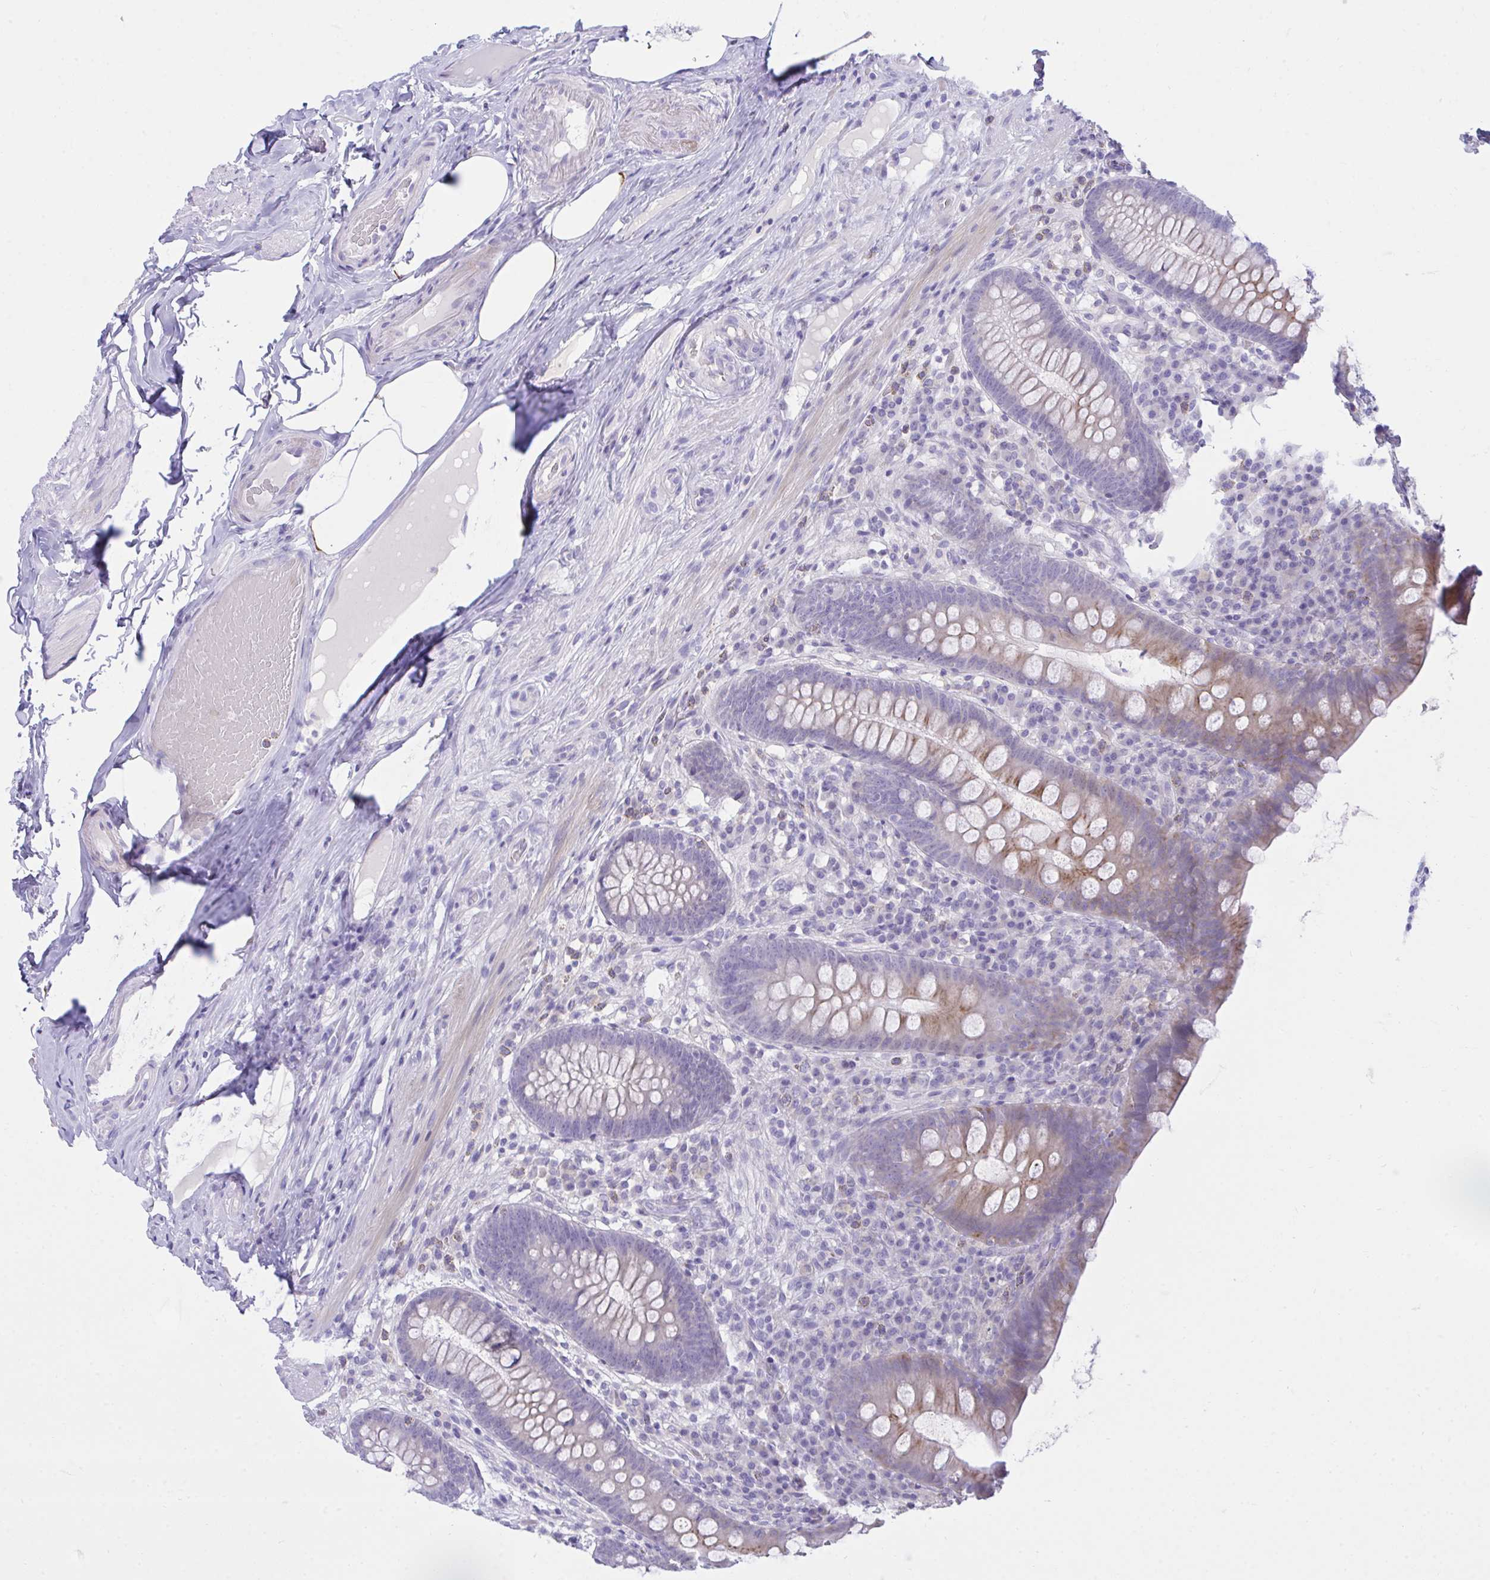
{"staining": {"intensity": "moderate", "quantity": "<25%", "location": "cytoplasmic/membranous"}, "tissue": "appendix", "cell_type": "Glandular cells", "image_type": "normal", "snomed": [{"axis": "morphology", "description": "Normal tissue, NOS"}, {"axis": "topography", "description": "Appendix"}], "caption": "Unremarkable appendix reveals moderate cytoplasmic/membranous expression in about <25% of glandular cells Using DAB (3,3'-diaminobenzidine) (brown) and hematoxylin (blue) stains, captured at high magnification using brightfield microscopy..", "gene": "PLEKHH1", "patient": {"sex": "male", "age": 71}}